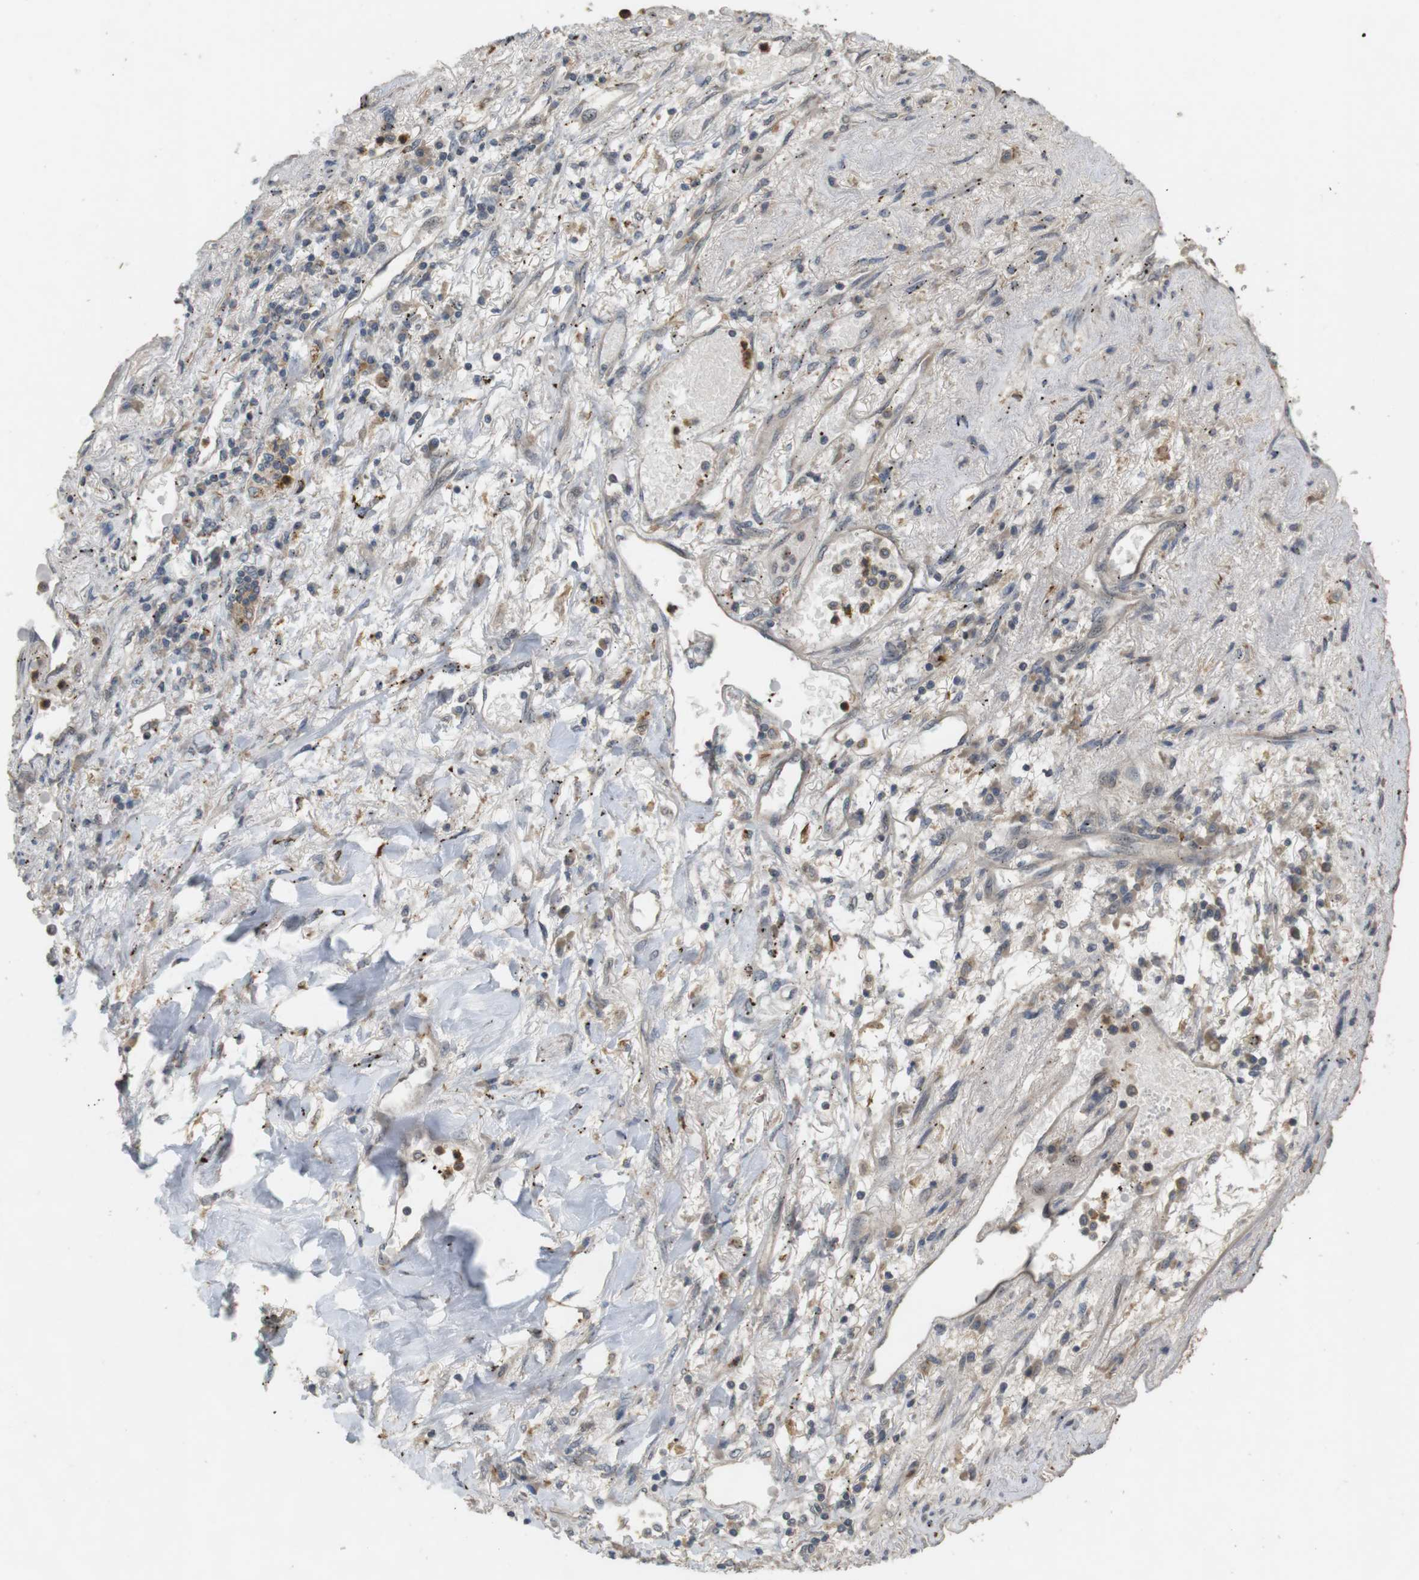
{"staining": {"intensity": "moderate", "quantity": "25%-75%", "location": "cytoplasmic/membranous"}, "tissue": "lung cancer", "cell_type": "Tumor cells", "image_type": "cancer", "snomed": [{"axis": "morphology", "description": "Adenocarcinoma, NOS"}, {"axis": "topography", "description": "Lung"}], "caption": "Protein staining displays moderate cytoplasmic/membranous expression in approximately 25%-75% of tumor cells in lung cancer (adenocarcinoma). The protein is shown in brown color, while the nuclei are stained blue.", "gene": "TMX3", "patient": {"sex": "male", "age": 49}}